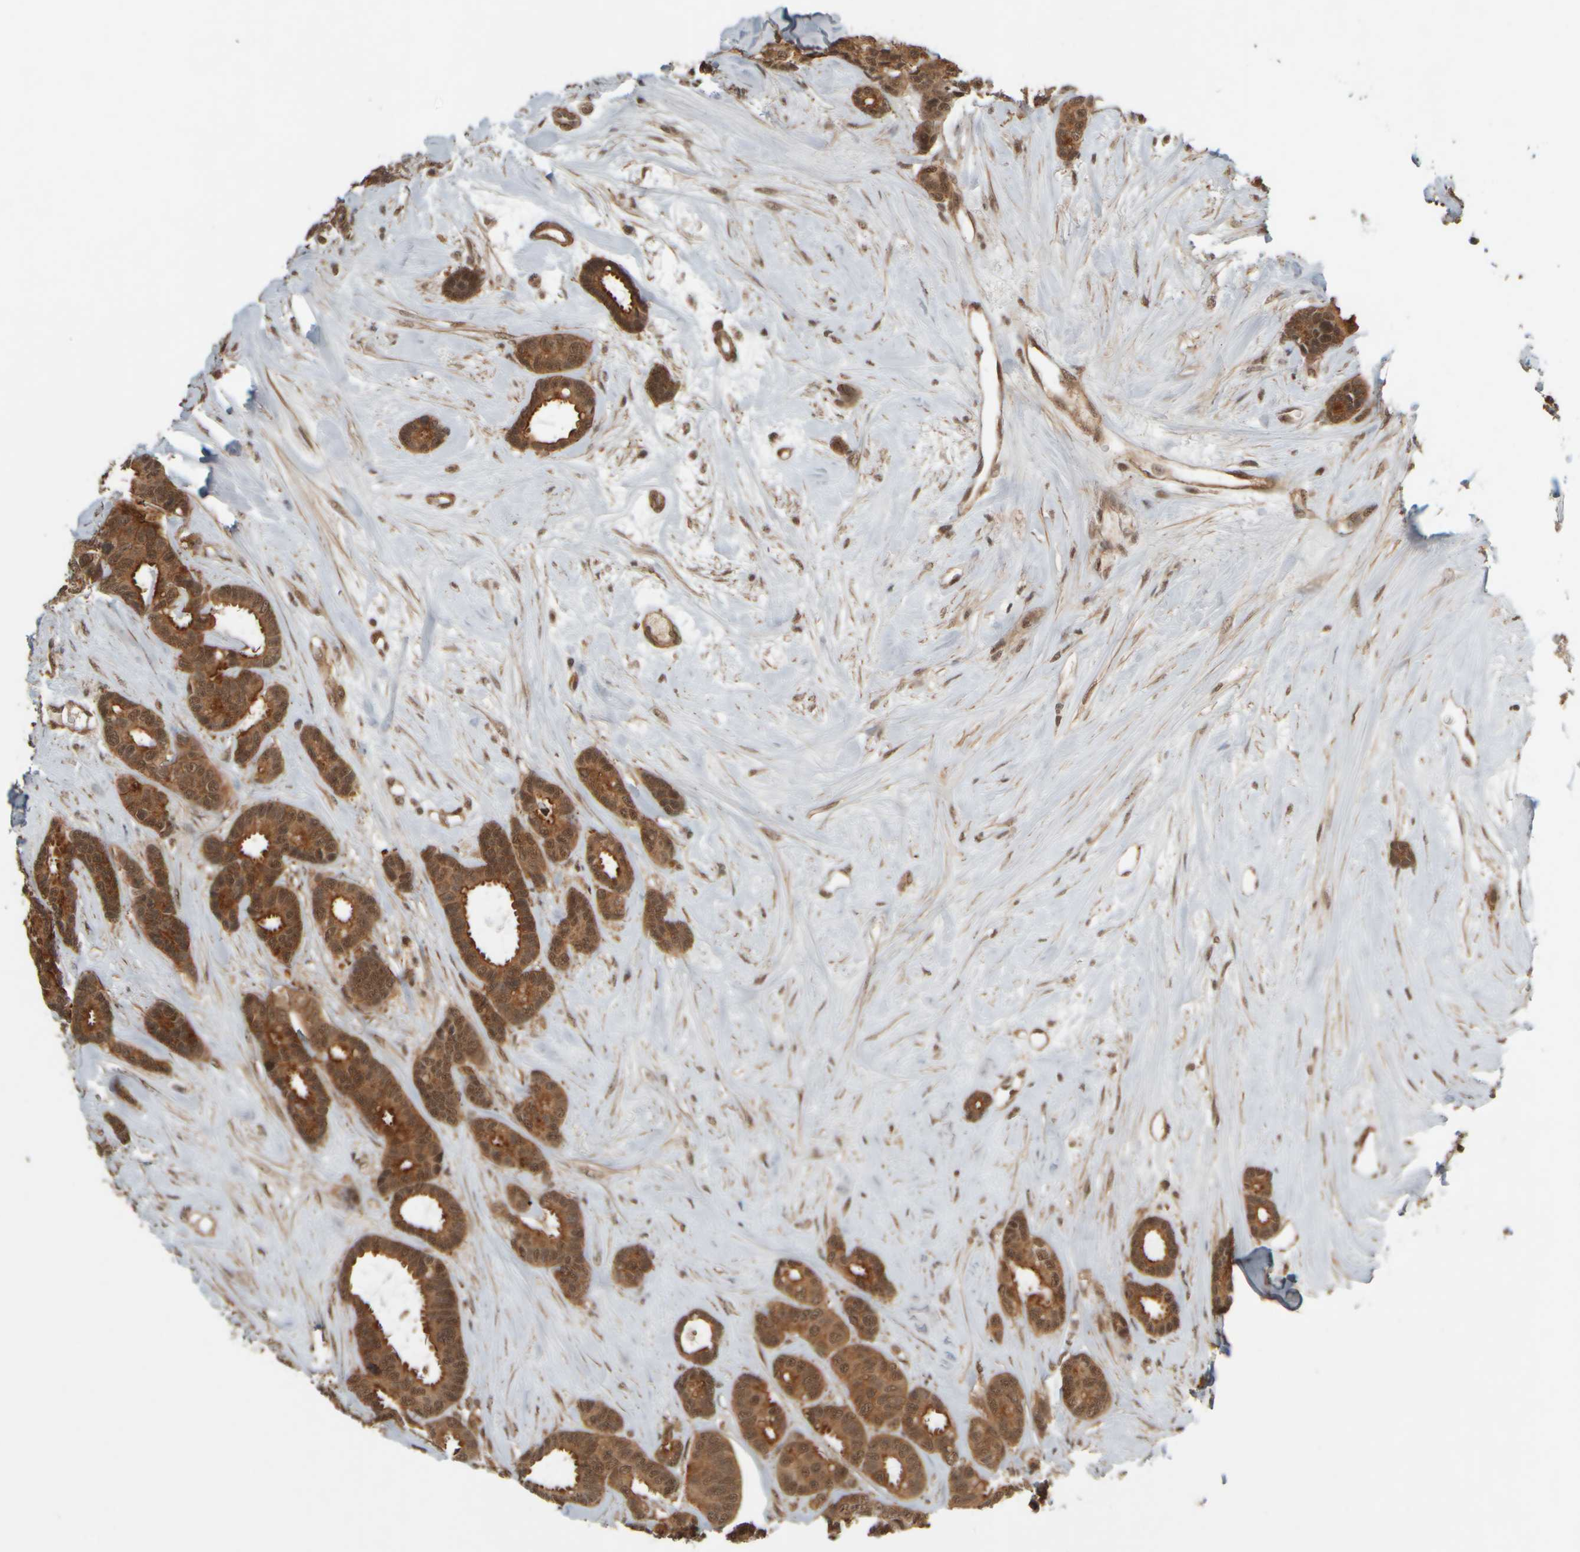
{"staining": {"intensity": "strong", "quantity": ">75%", "location": "cytoplasmic/membranous"}, "tissue": "breast cancer", "cell_type": "Tumor cells", "image_type": "cancer", "snomed": [{"axis": "morphology", "description": "Duct carcinoma"}, {"axis": "topography", "description": "Breast"}], "caption": "Human breast cancer stained with a protein marker displays strong staining in tumor cells.", "gene": "SYNRG", "patient": {"sex": "female", "age": 87}}